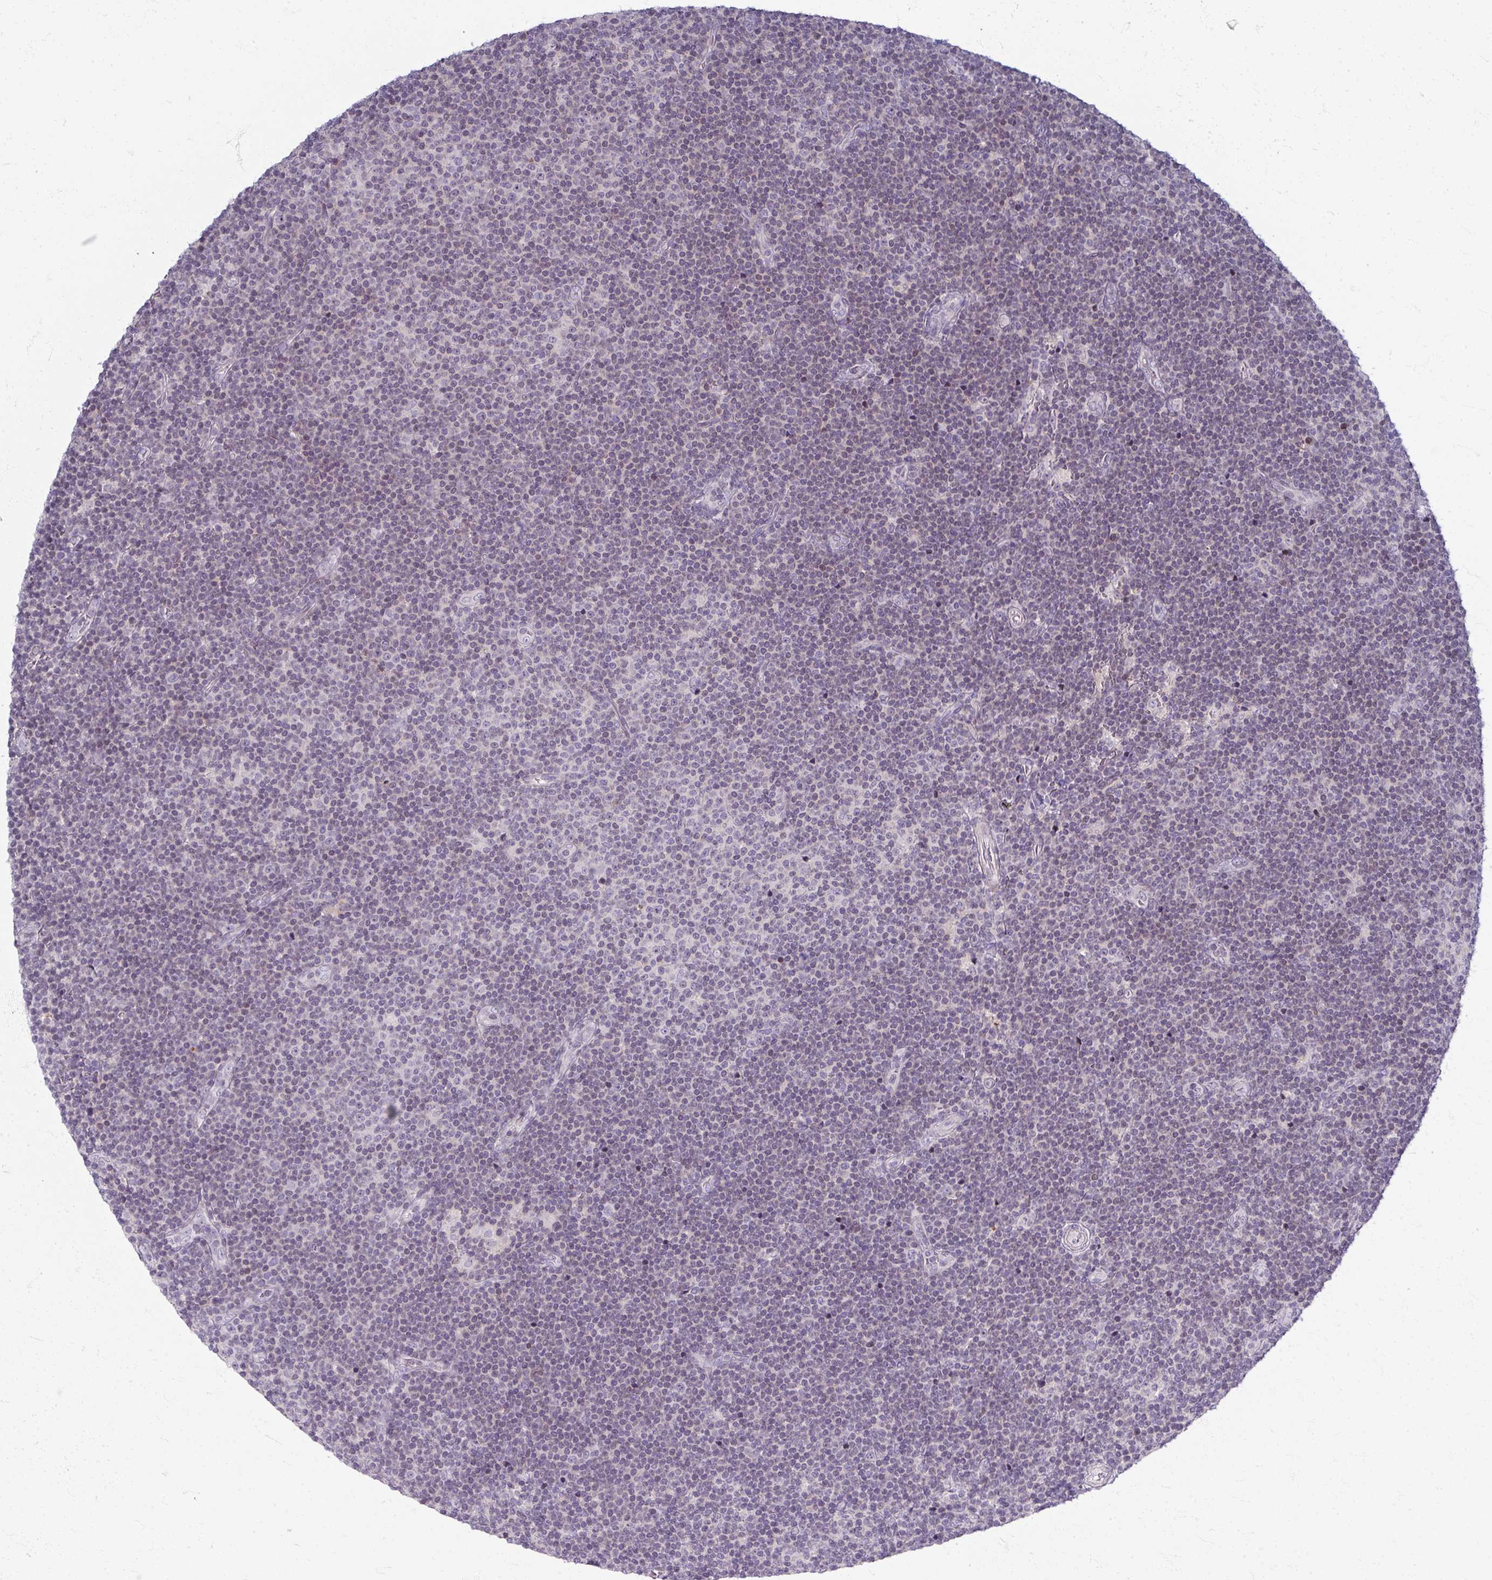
{"staining": {"intensity": "negative", "quantity": "none", "location": "none"}, "tissue": "lymphoma", "cell_type": "Tumor cells", "image_type": "cancer", "snomed": [{"axis": "morphology", "description": "Malignant lymphoma, non-Hodgkin's type, Low grade"}, {"axis": "topography", "description": "Lymph node"}], "caption": "Lymphoma stained for a protein using immunohistochemistry (IHC) shows no expression tumor cells.", "gene": "TTLL7", "patient": {"sex": "male", "age": 48}}